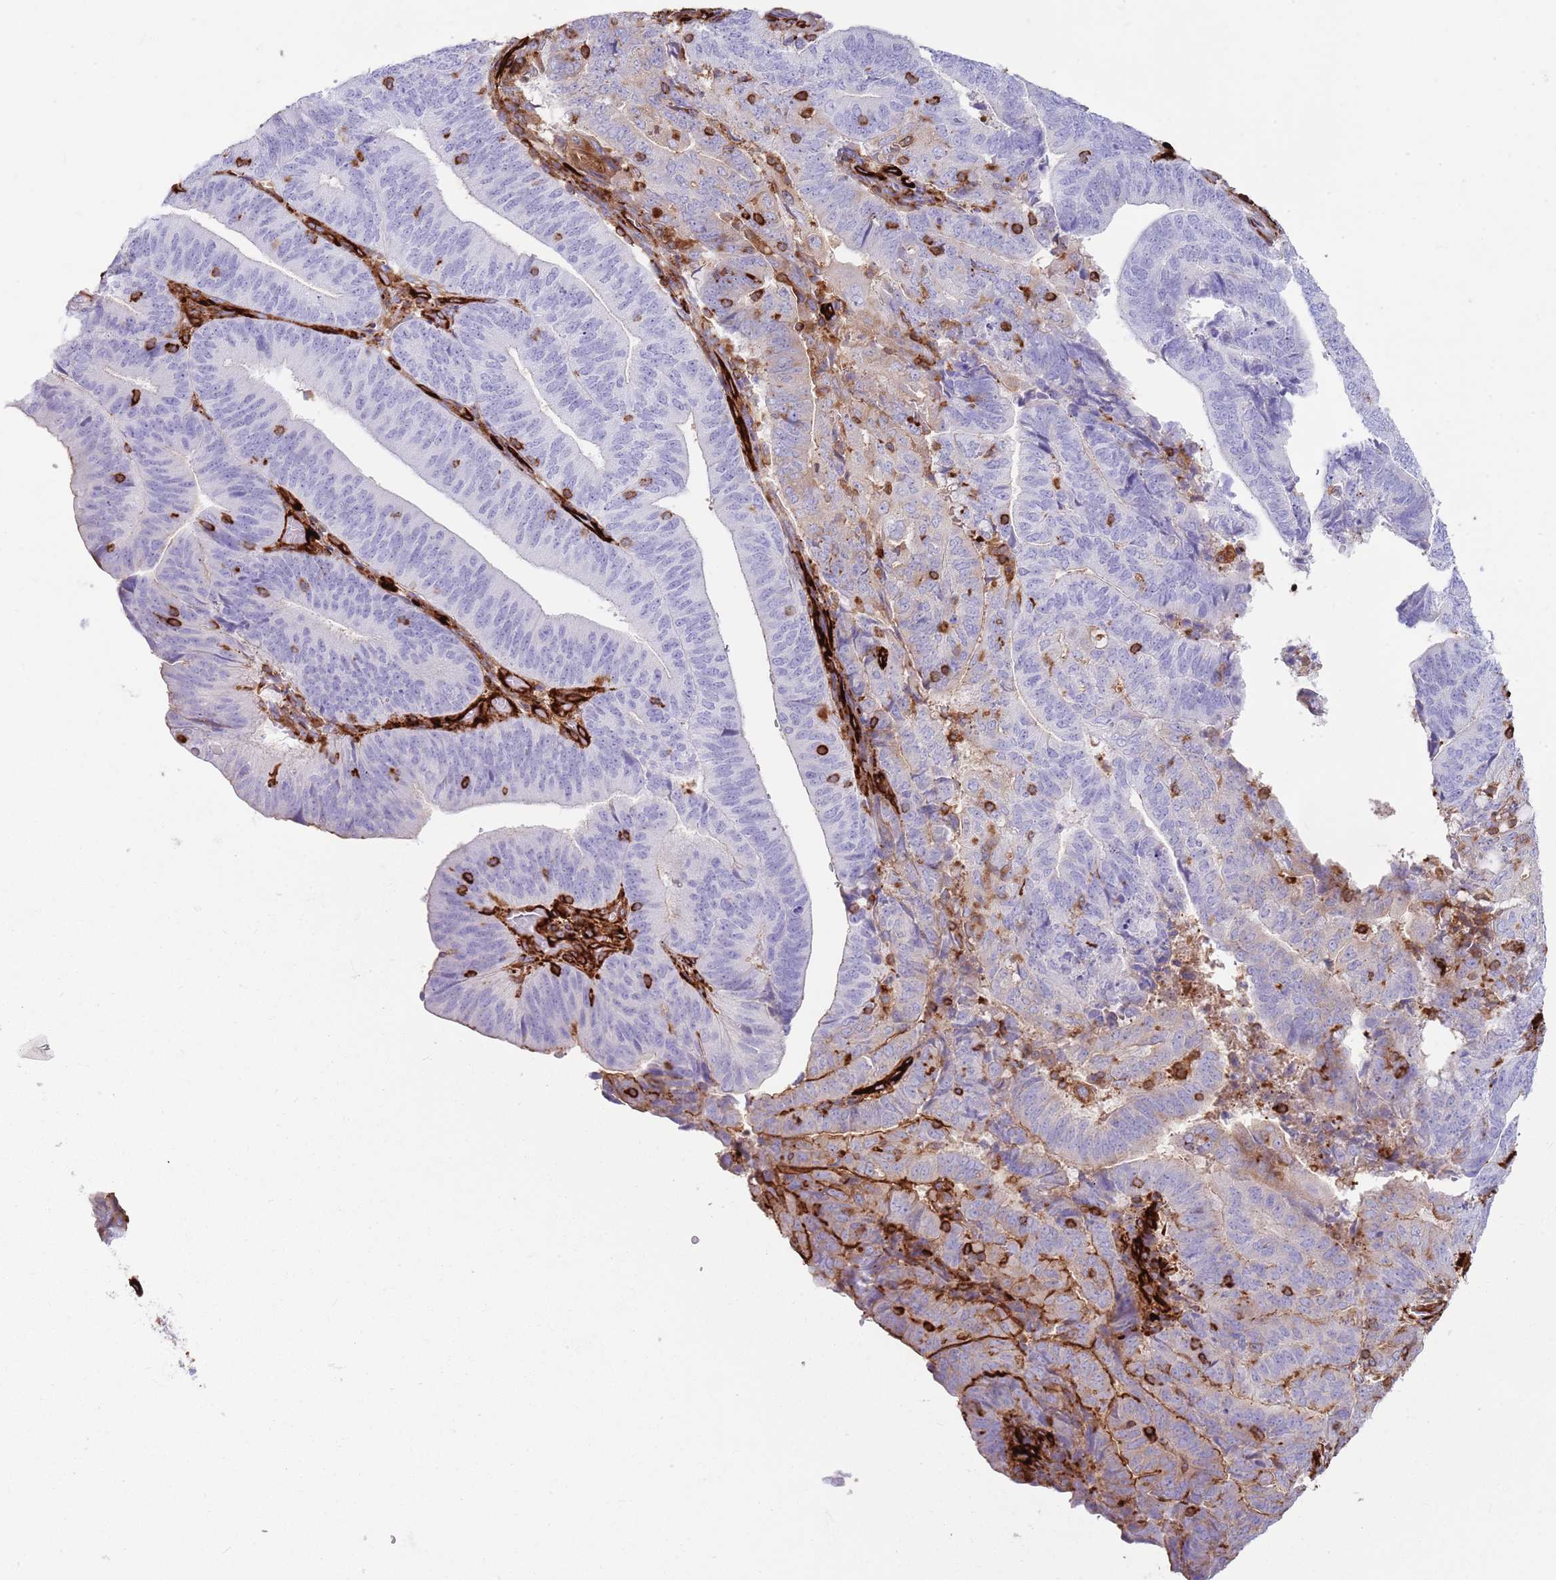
{"staining": {"intensity": "negative", "quantity": "none", "location": "none"}, "tissue": "endometrial cancer", "cell_type": "Tumor cells", "image_type": "cancer", "snomed": [{"axis": "morphology", "description": "Adenocarcinoma, NOS"}, {"axis": "topography", "description": "Endometrium"}], "caption": "IHC histopathology image of neoplastic tissue: human adenocarcinoma (endometrial) stained with DAB (3,3'-diaminobenzidine) shows no significant protein expression in tumor cells.", "gene": "KBTBD7", "patient": {"sex": "female", "age": 70}}